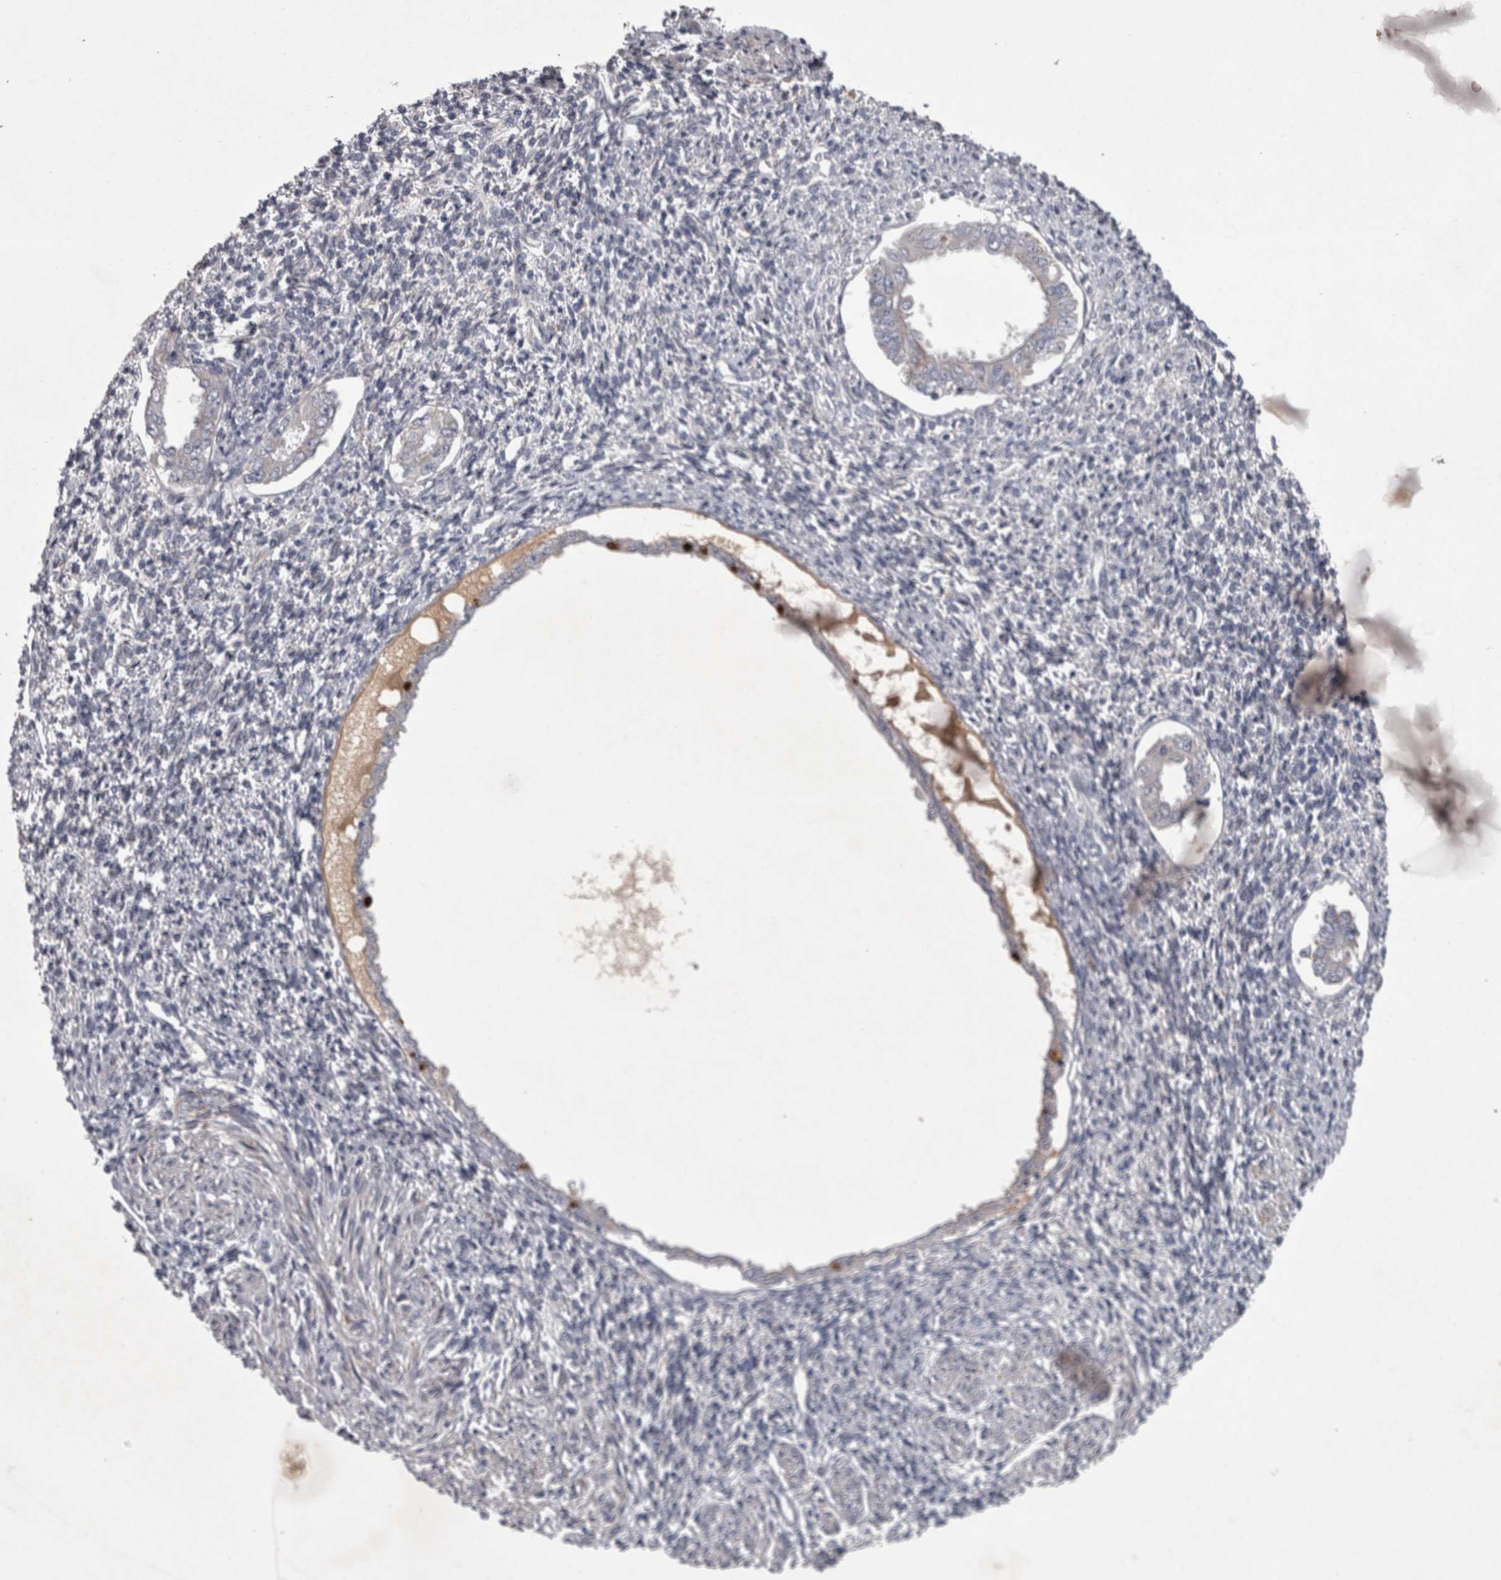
{"staining": {"intensity": "negative", "quantity": "none", "location": "none"}, "tissue": "endometrium", "cell_type": "Cells in endometrial stroma", "image_type": "normal", "snomed": [{"axis": "morphology", "description": "Normal tissue, NOS"}, {"axis": "topography", "description": "Endometrium"}], "caption": "DAB immunohistochemical staining of unremarkable endometrium reveals no significant staining in cells in endometrial stroma. (Stains: DAB immunohistochemistry with hematoxylin counter stain, Microscopy: brightfield microscopy at high magnification).", "gene": "DBT", "patient": {"sex": "female", "age": 66}}